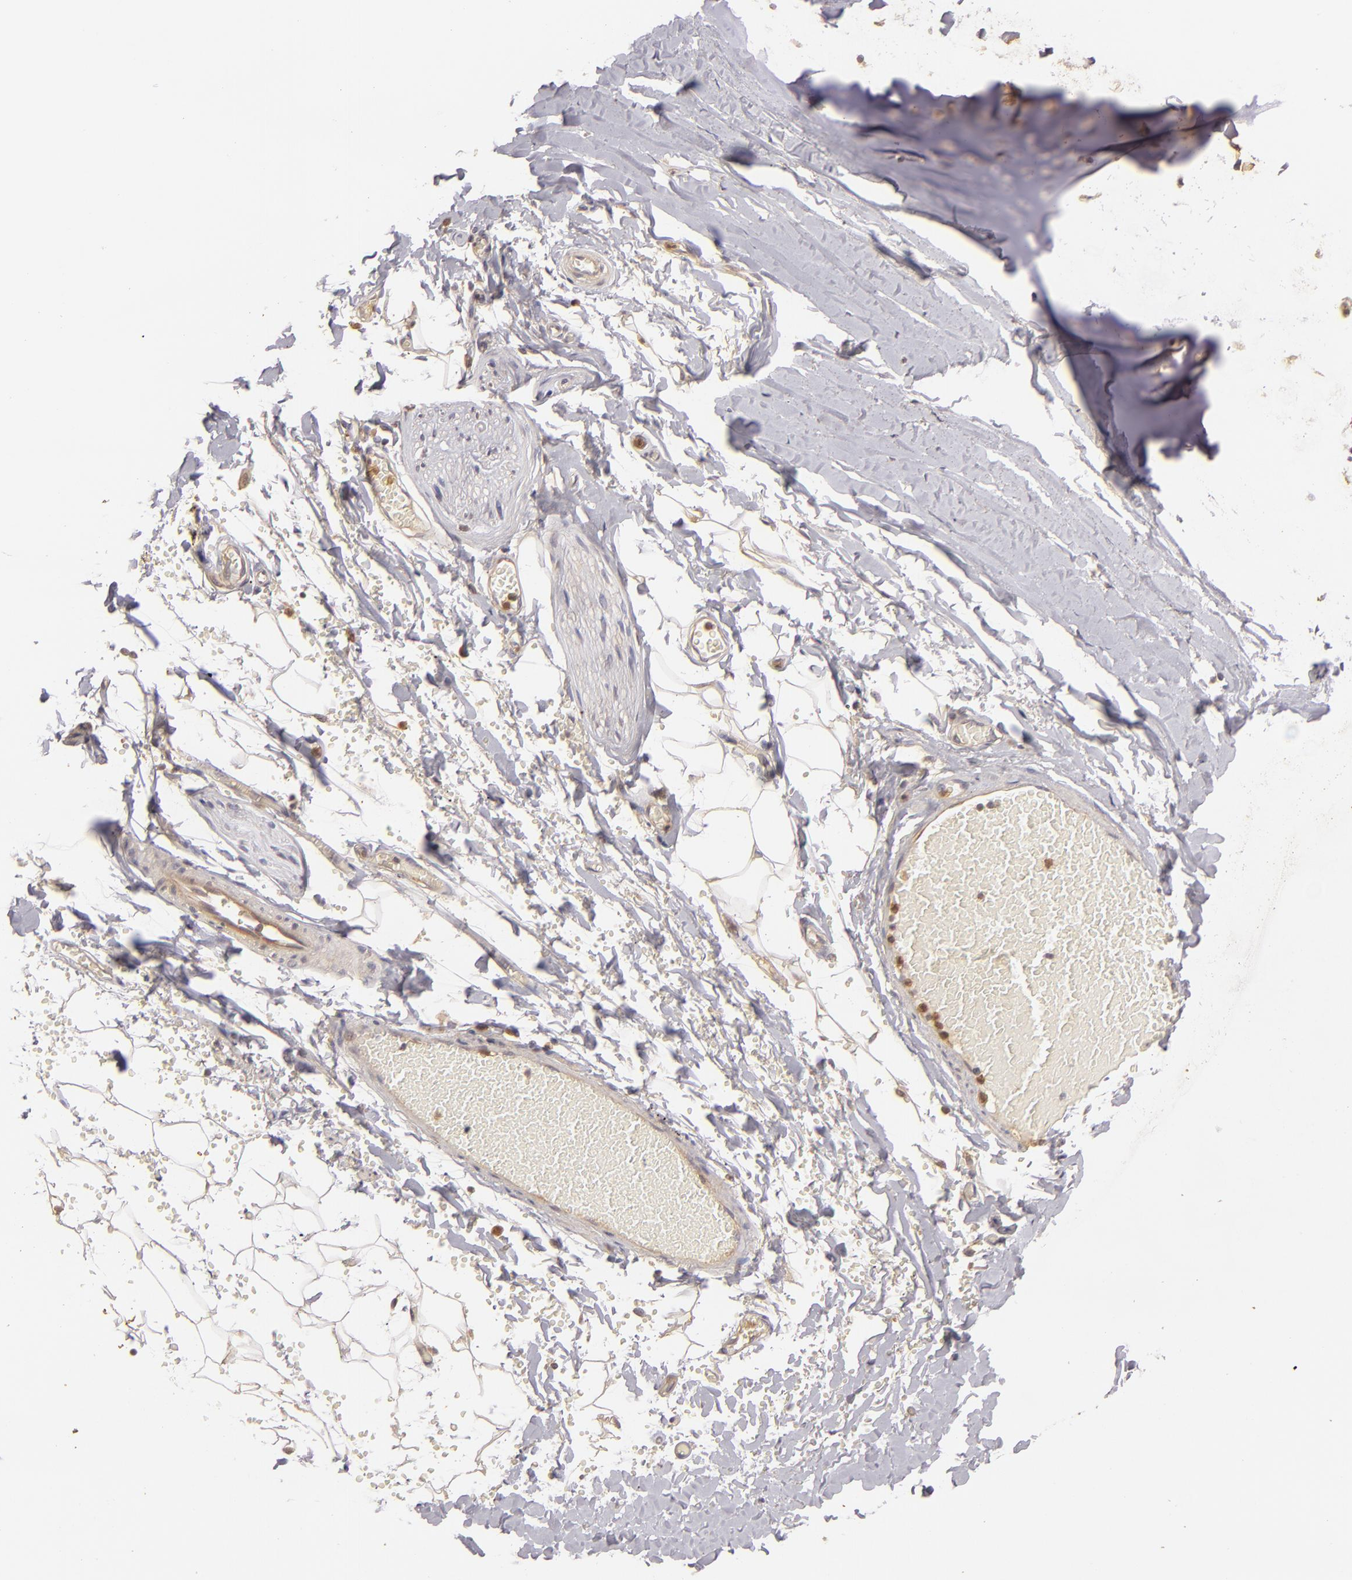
{"staining": {"intensity": "weak", "quantity": ">75%", "location": "cytoplasmic/membranous"}, "tissue": "adipose tissue", "cell_type": "Adipocytes", "image_type": "normal", "snomed": [{"axis": "morphology", "description": "Normal tissue, NOS"}, {"axis": "topography", "description": "Bronchus"}, {"axis": "topography", "description": "Lung"}], "caption": "Immunohistochemistry micrograph of normal adipose tissue: human adipose tissue stained using IHC exhibits low levels of weak protein expression localized specifically in the cytoplasmic/membranous of adipocytes, appearing as a cytoplasmic/membranous brown color.", "gene": "PRKCD", "patient": {"sex": "female", "age": 56}}